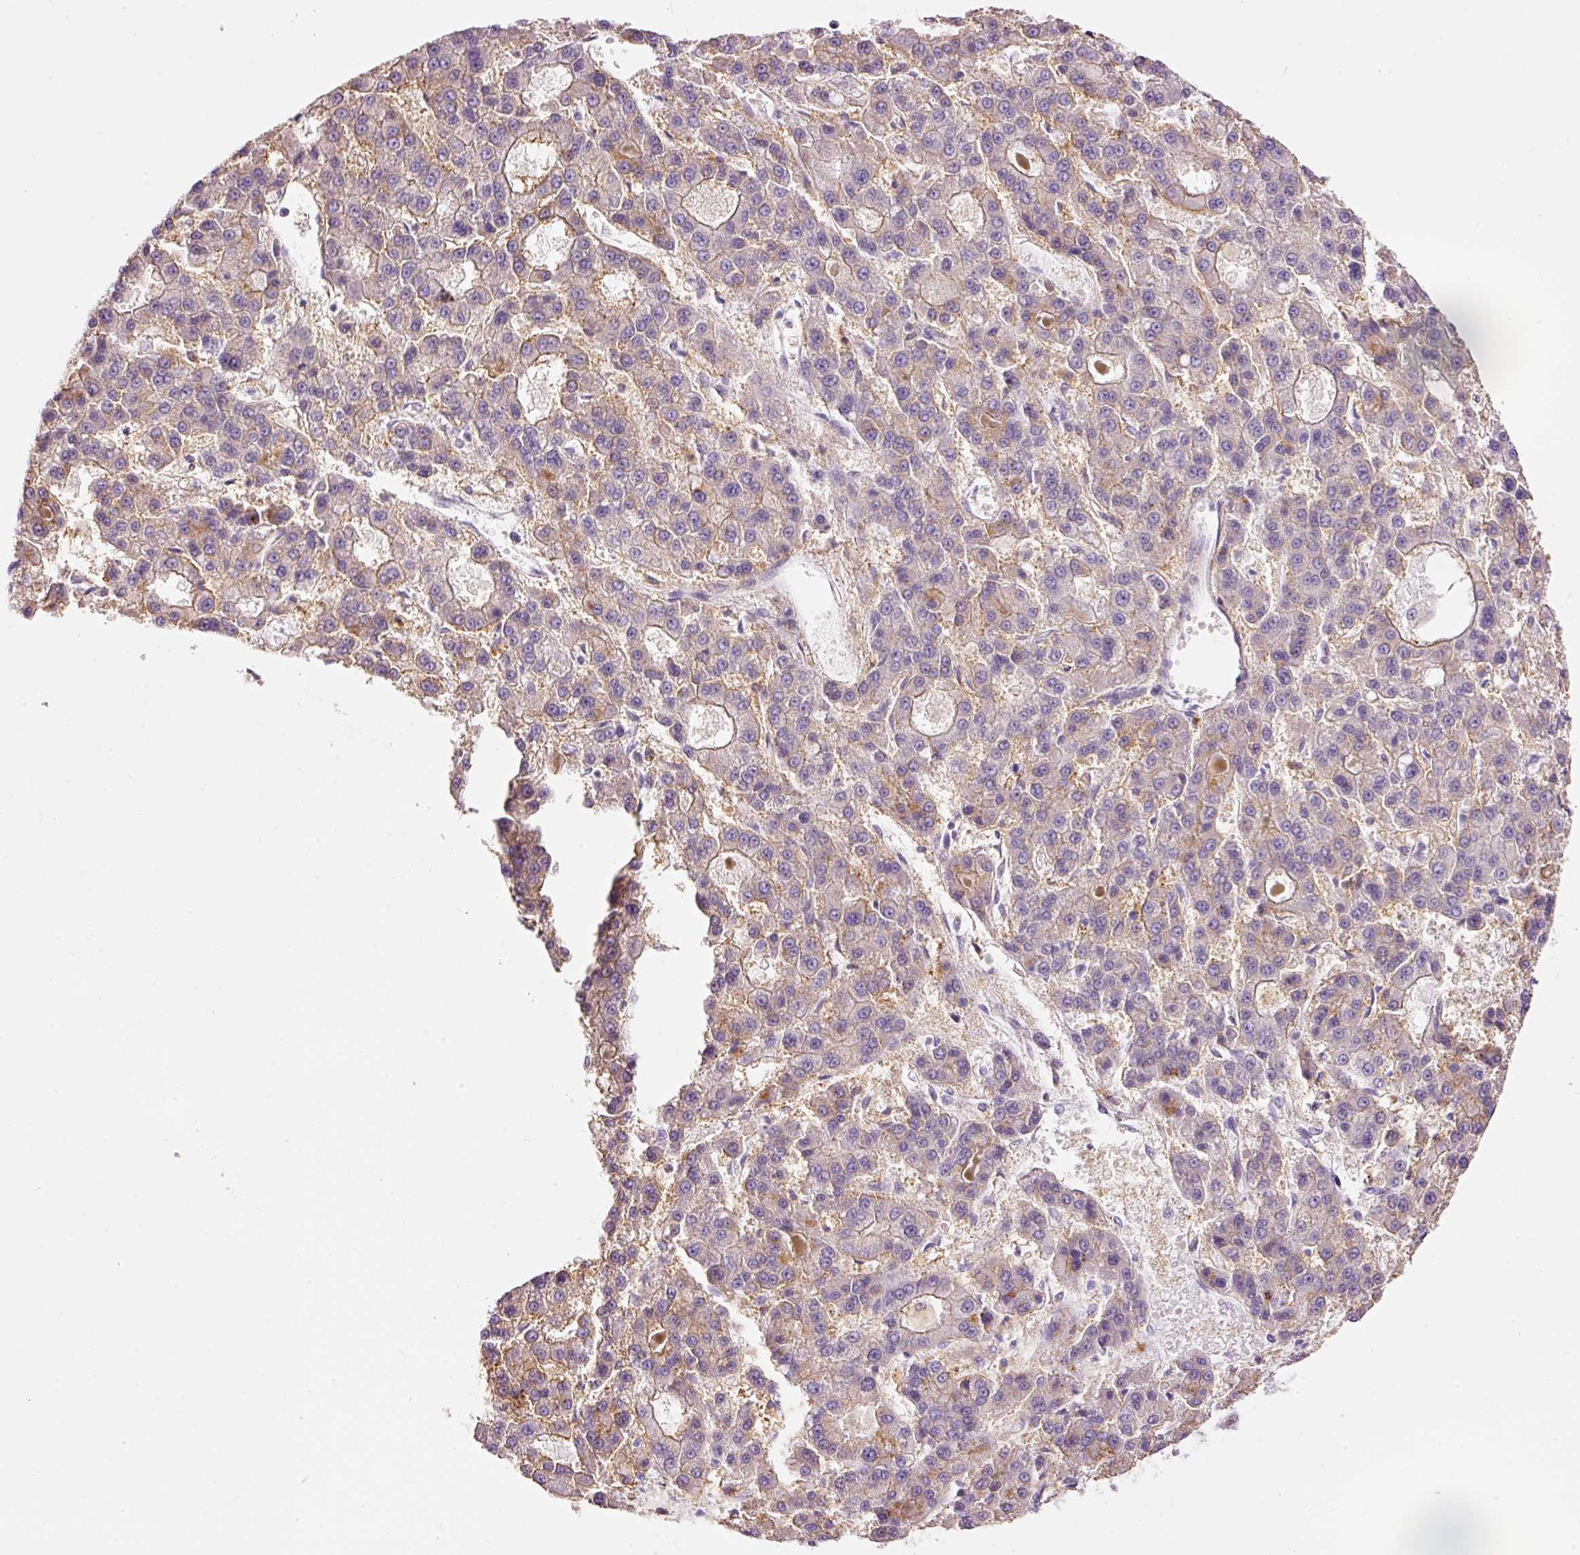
{"staining": {"intensity": "weak", "quantity": "<25%", "location": "cytoplasmic/membranous"}, "tissue": "liver cancer", "cell_type": "Tumor cells", "image_type": "cancer", "snomed": [{"axis": "morphology", "description": "Carcinoma, Hepatocellular, NOS"}, {"axis": "topography", "description": "Liver"}], "caption": "This is a photomicrograph of immunohistochemistry (IHC) staining of liver cancer, which shows no expression in tumor cells.", "gene": "DOK6", "patient": {"sex": "male", "age": 70}}